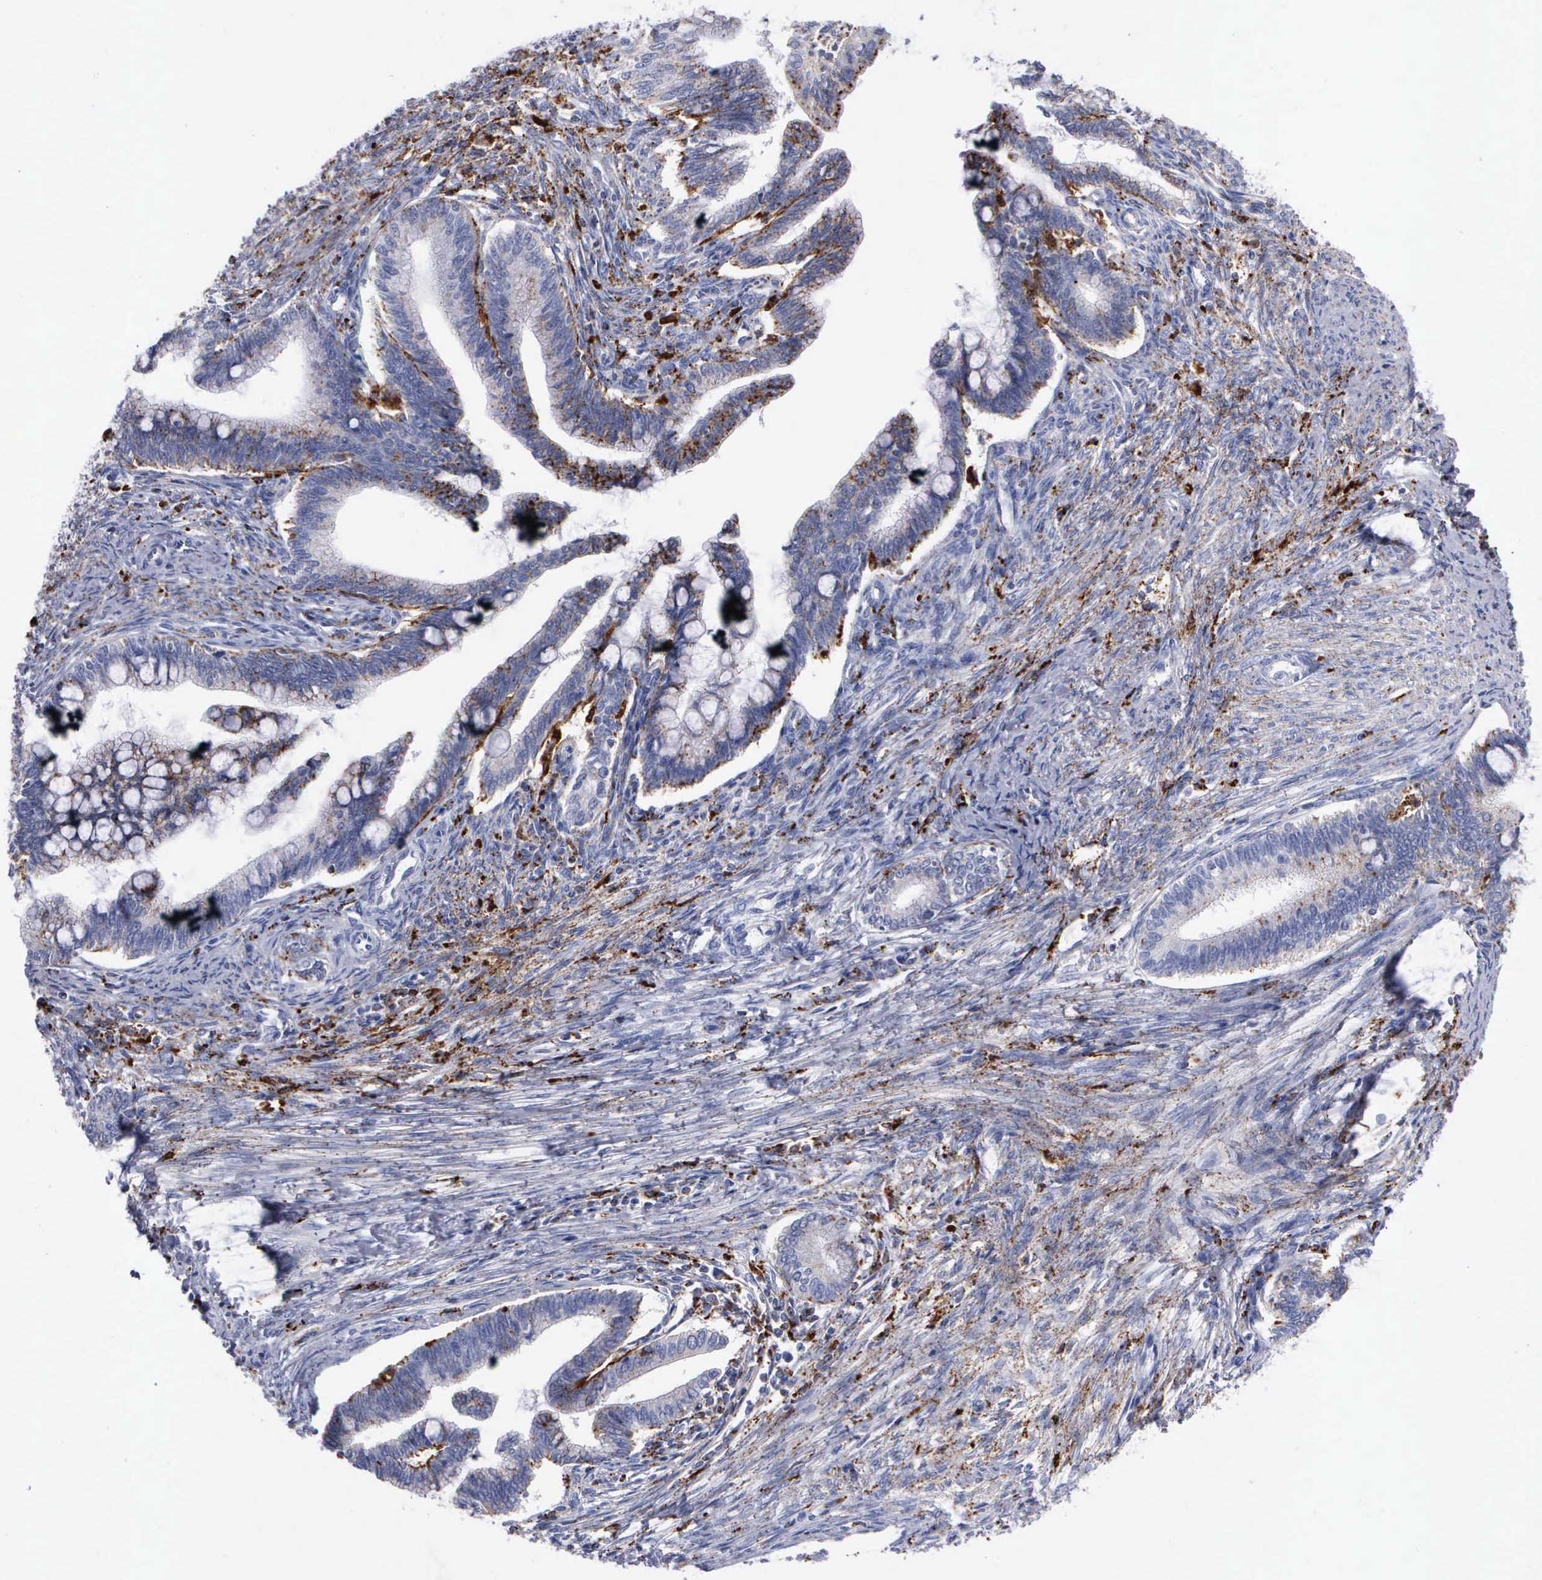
{"staining": {"intensity": "weak", "quantity": "<25%", "location": "cytoplasmic/membranous"}, "tissue": "cervical cancer", "cell_type": "Tumor cells", "image_type": "cancer", "snomed": [{"axis": "morphology", "description": "Adenocarcinoma, NOS"}, {"axis": "topography", "description": "Cervix"}], "caption": "Tumor cells show no significant positivity in adenocarcinoma (cervical).", "gene": "CTSH", "patient": {"sex": "female", "age": 36}}